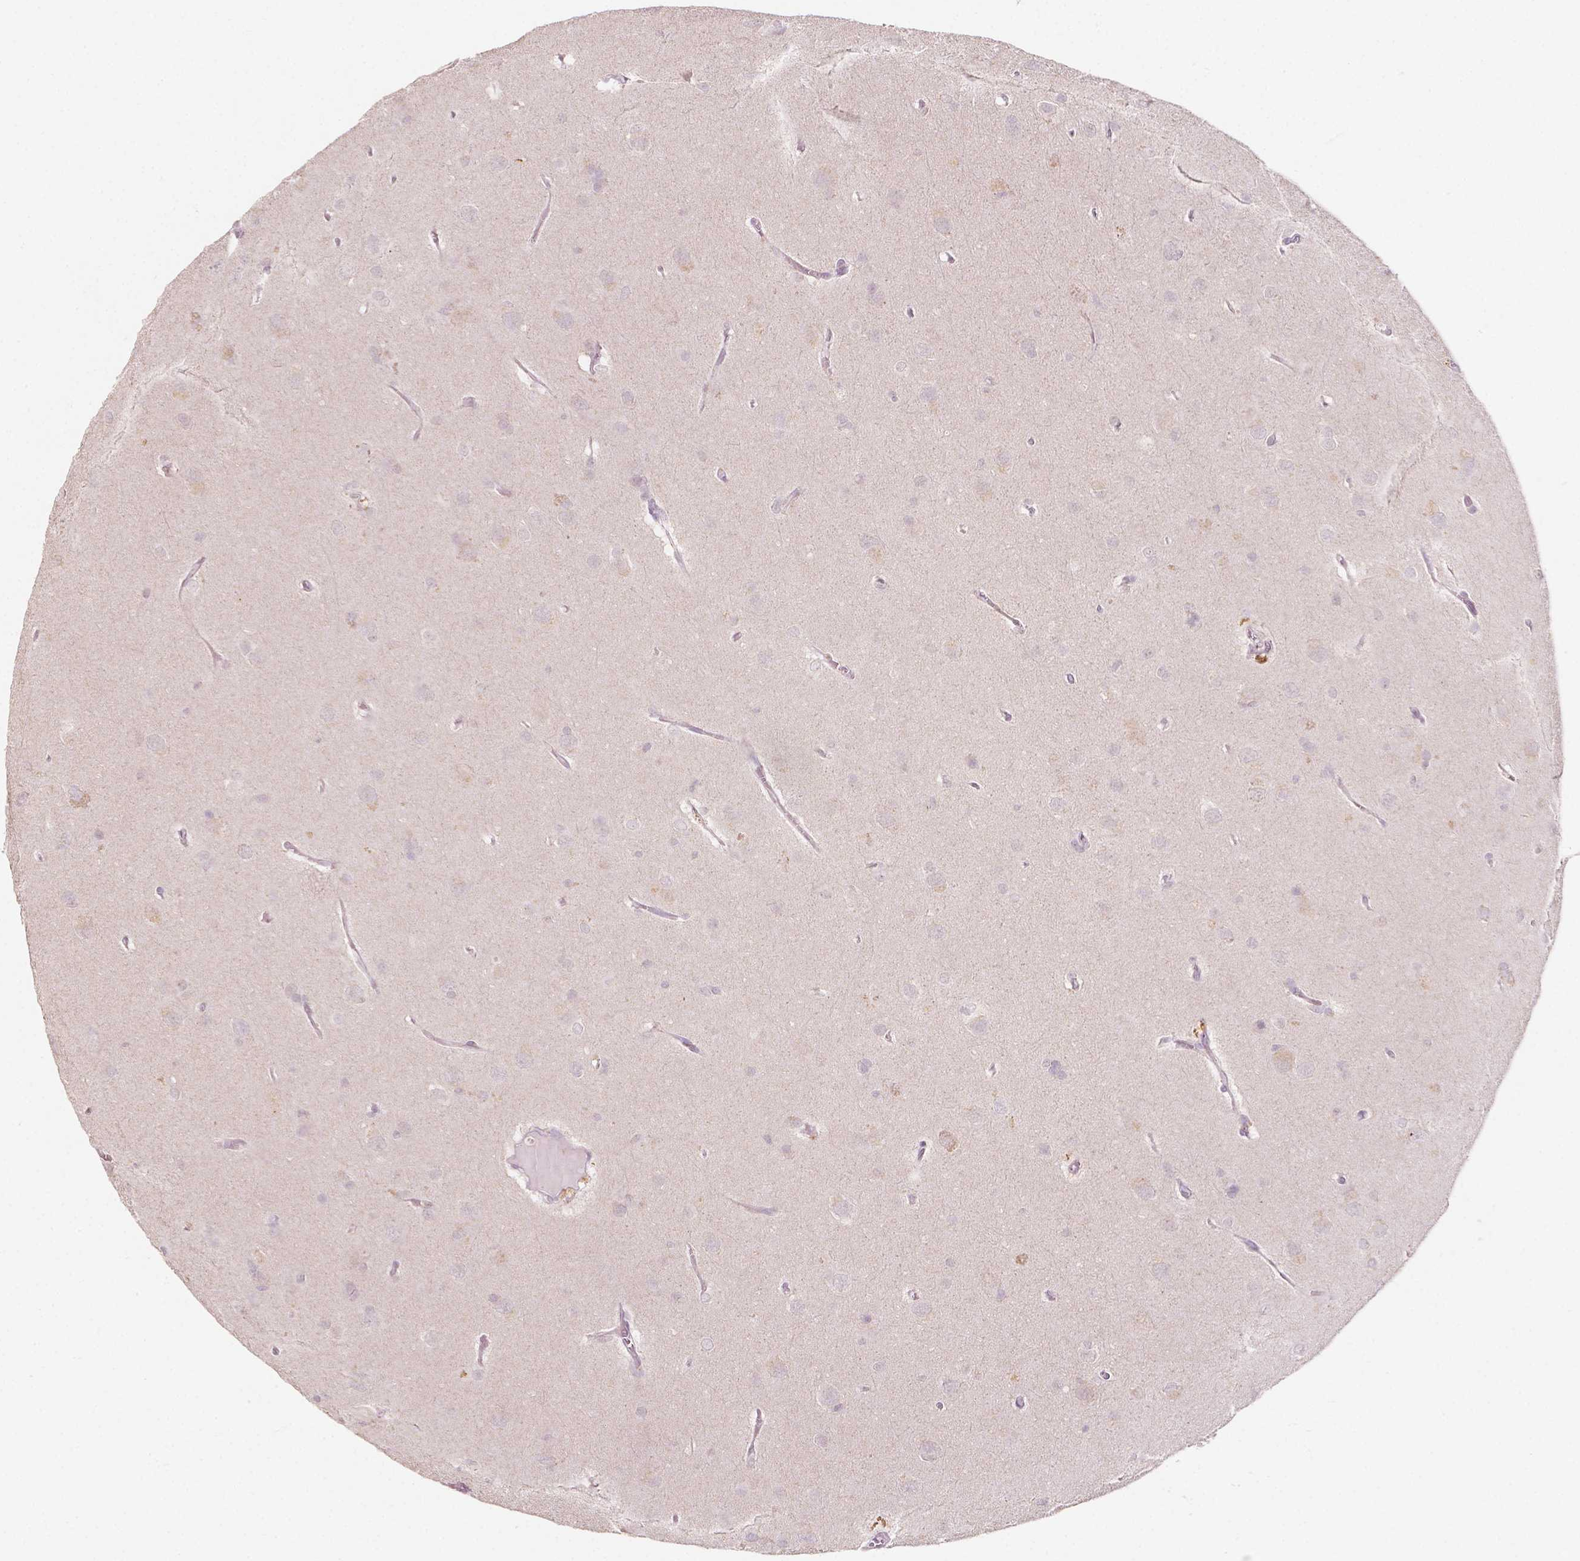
{"staining": {"intensity": "negative", "quantity": "none", "location": "none"}, "tissue": "glioma", "cell_type": "Tumor cells", "image_type": "cancer", "snomed": [{"axis": "morphology", "description": "Glioma, malignant, Low grade"}, {"axis": "topography", "description": "Brain"}], "caption": "Immunohistochemical staining of malignant glioma (low-grade) reveals no significant expression in tumor cells.", "gene": "SIRT2", "patient": {"sex": "male", "age": 58}}